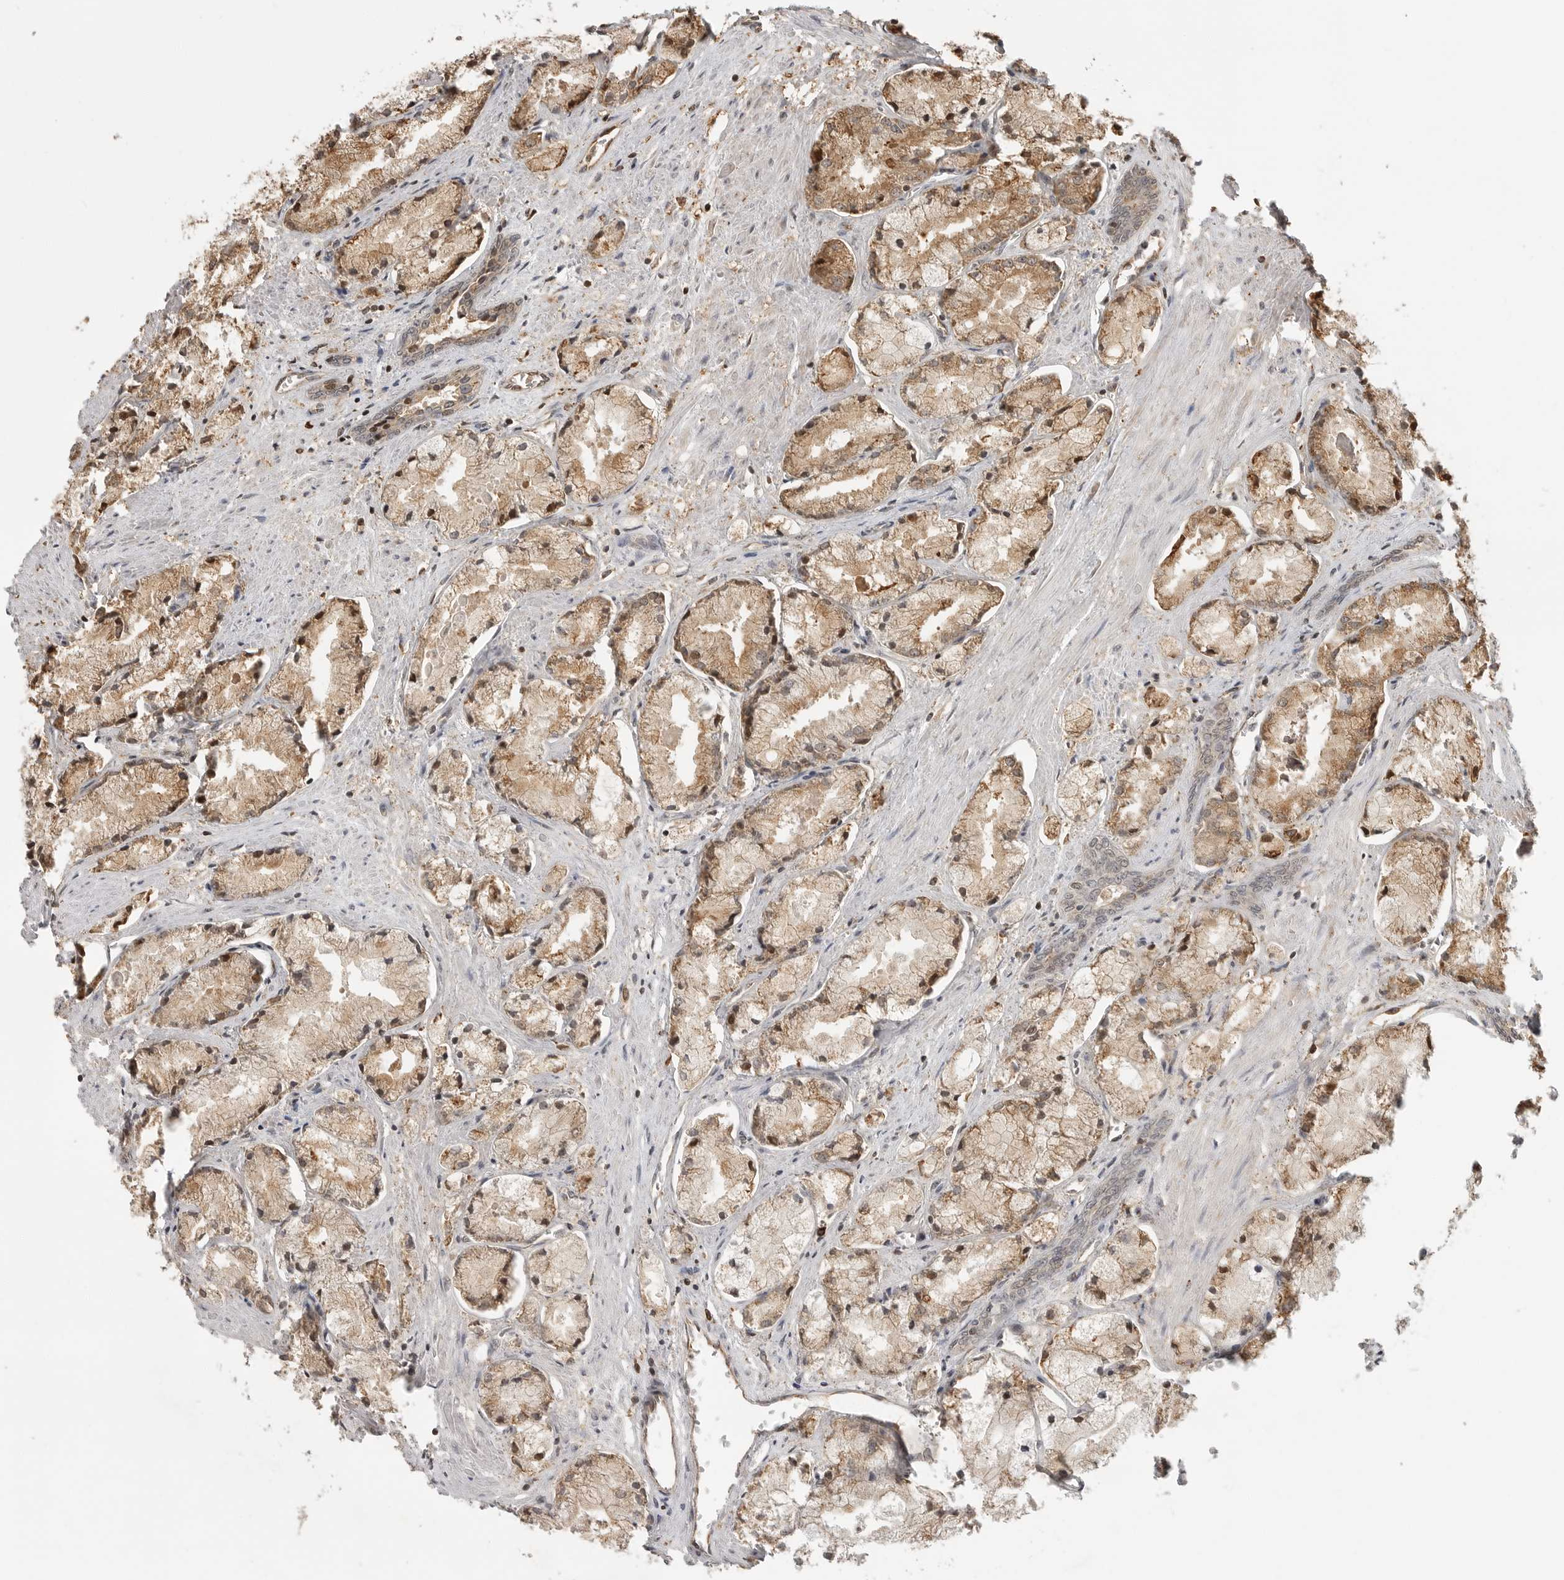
{"staining": {"intensity": "moderate", "quantity": ">75%", "location": "cytoplasmic/membranous,nuclear"}, "tissue": "prostate cancer", "cell_type": "Tumor cells", "image_type": "cancer", "snomed": [{"axis": "morphology", "description": "Adenocarcinoma, High grade"}, {"axis": "topography", "description": "Prostate"}], "caption": "Immunohistochemical staining of adenocarcinoma (high-grade) (prostate) demonstrates medium levels of moderate cytoplasmic/membranous and nuclear expression in approximately >75% of tumor cells. (DAB (3,3'-diaminobenzidine) IHC, brown staining for protein, blue staining for nuclei).", "gene": "BMP2K", "patient": {"sex": "male", "age": 50}}